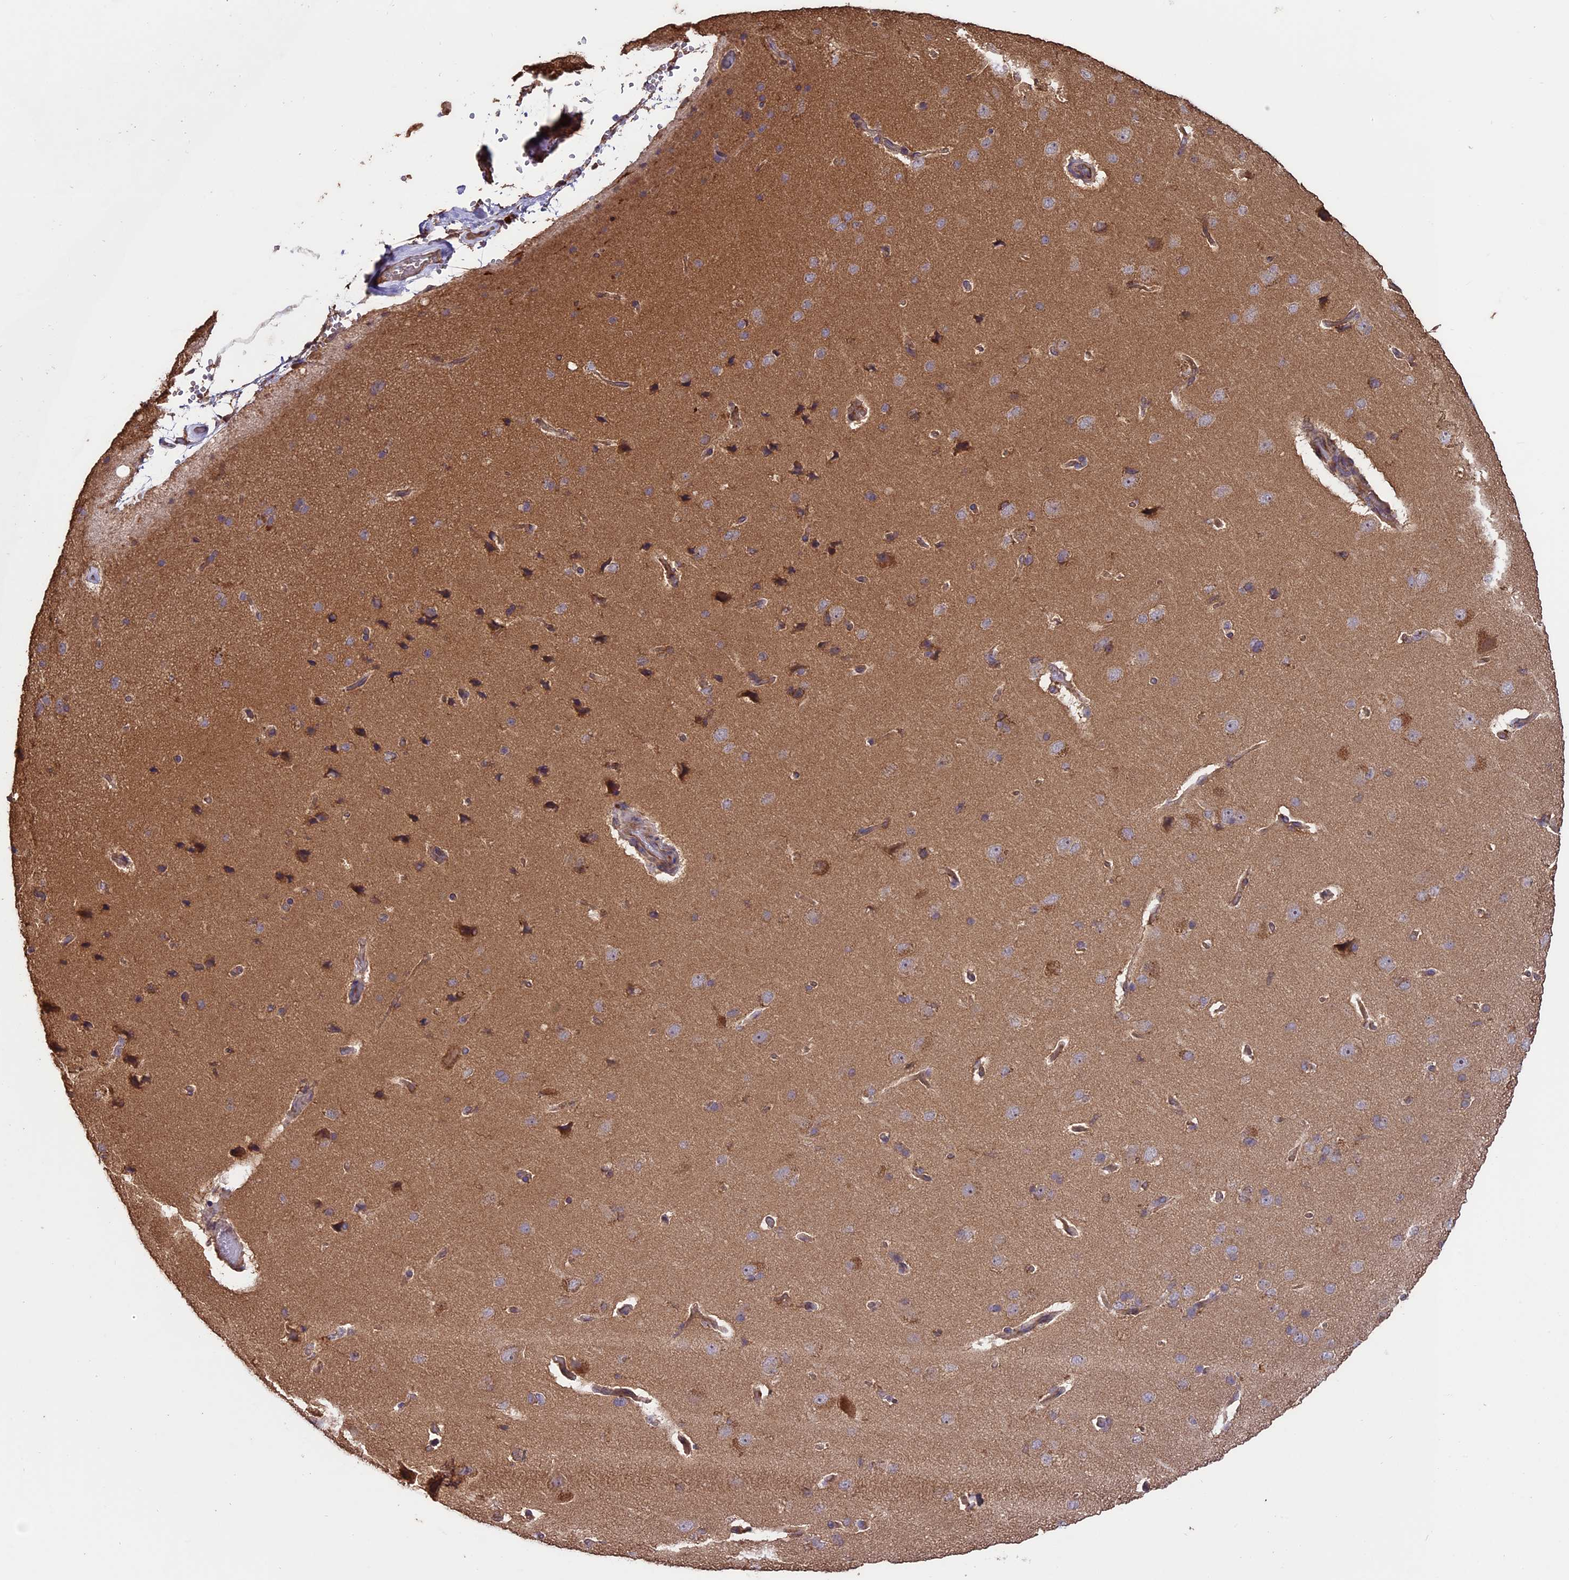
{"staining": {"intensity": "moderate", "quantity": ">75%", "location": "cytoplasmic/membranous"}, "tissue": "cerebral cortex", "cell_type": "Endothelial cells", "image_type": "normal", "snomed": [{"axis": "morphology", "description": "Normal tissue, NOS"}, {"axis": "topography", "description": "Cerebral cortex"}], "caption": "Immunohistochemical staining of benign cerebral cortex reveals moderate cytoplasmic/membranous protein staining in about >75% of endothelial cells. Using DAB (brown) and hematoxylin (blue) stains, captured at high magnification using brightfield microscopy.", "gene": "TTLL10", "patient": {"sex": "male", "age": 62}}